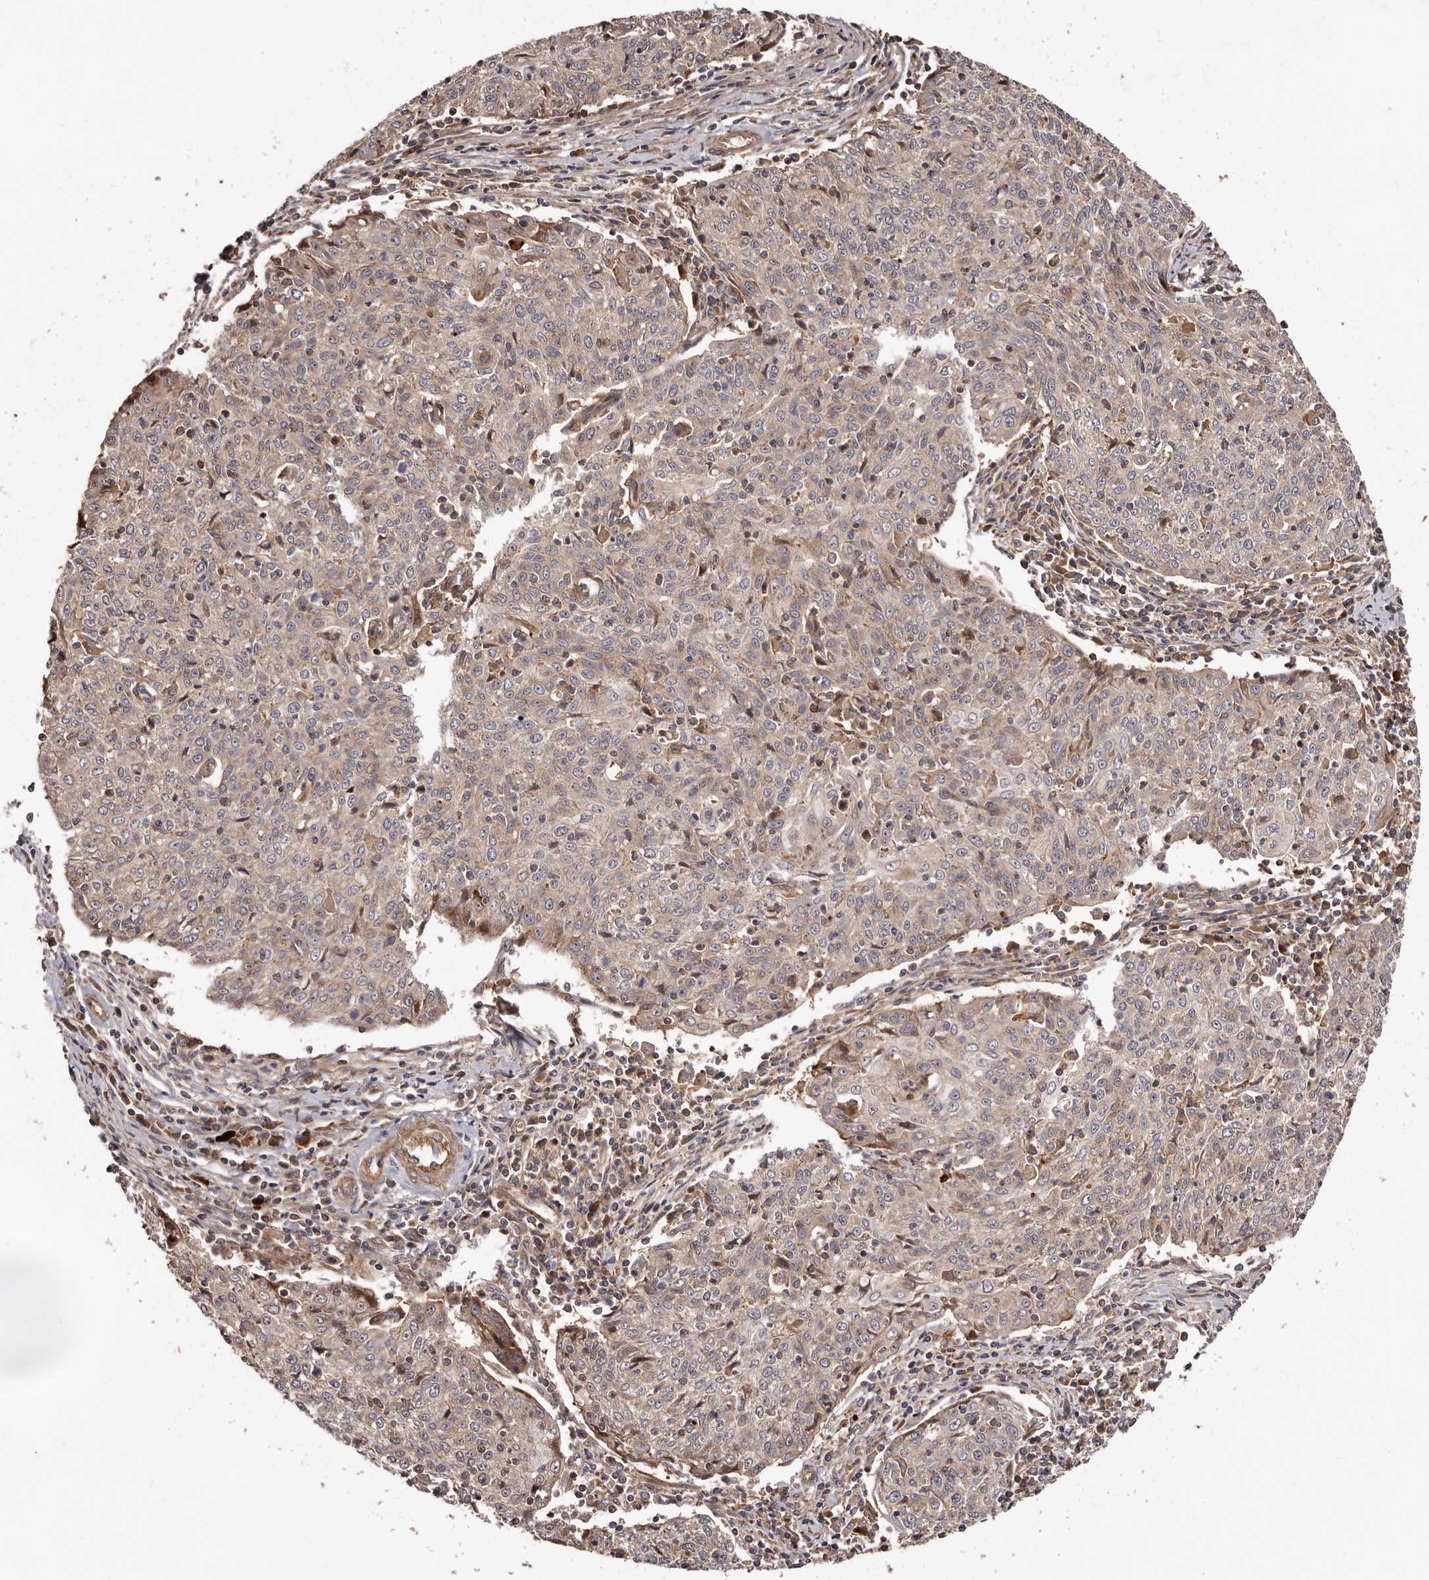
{"staining": {"intensity": "weak", "quantity": ">75%", "location": "cytoplasmic/membranous"}, "tissue": "cervical cancer", "cell_type": "Tumor cells", "image_type": "cancer", "snomed": [{"axis": "morphology", "description": "Squamous cell carcinoma, NOS"}, {"axis": "topography", "description": "Cervix"}], "caption": "Protein staining exhibits weak cytoplasmic/membranous expression in approximately >75% of tumor cells in cervical cancer (squamous cell carcinoma).", "gene": "GTPBP1", "patient": {"sex": "female", "age": 48}}